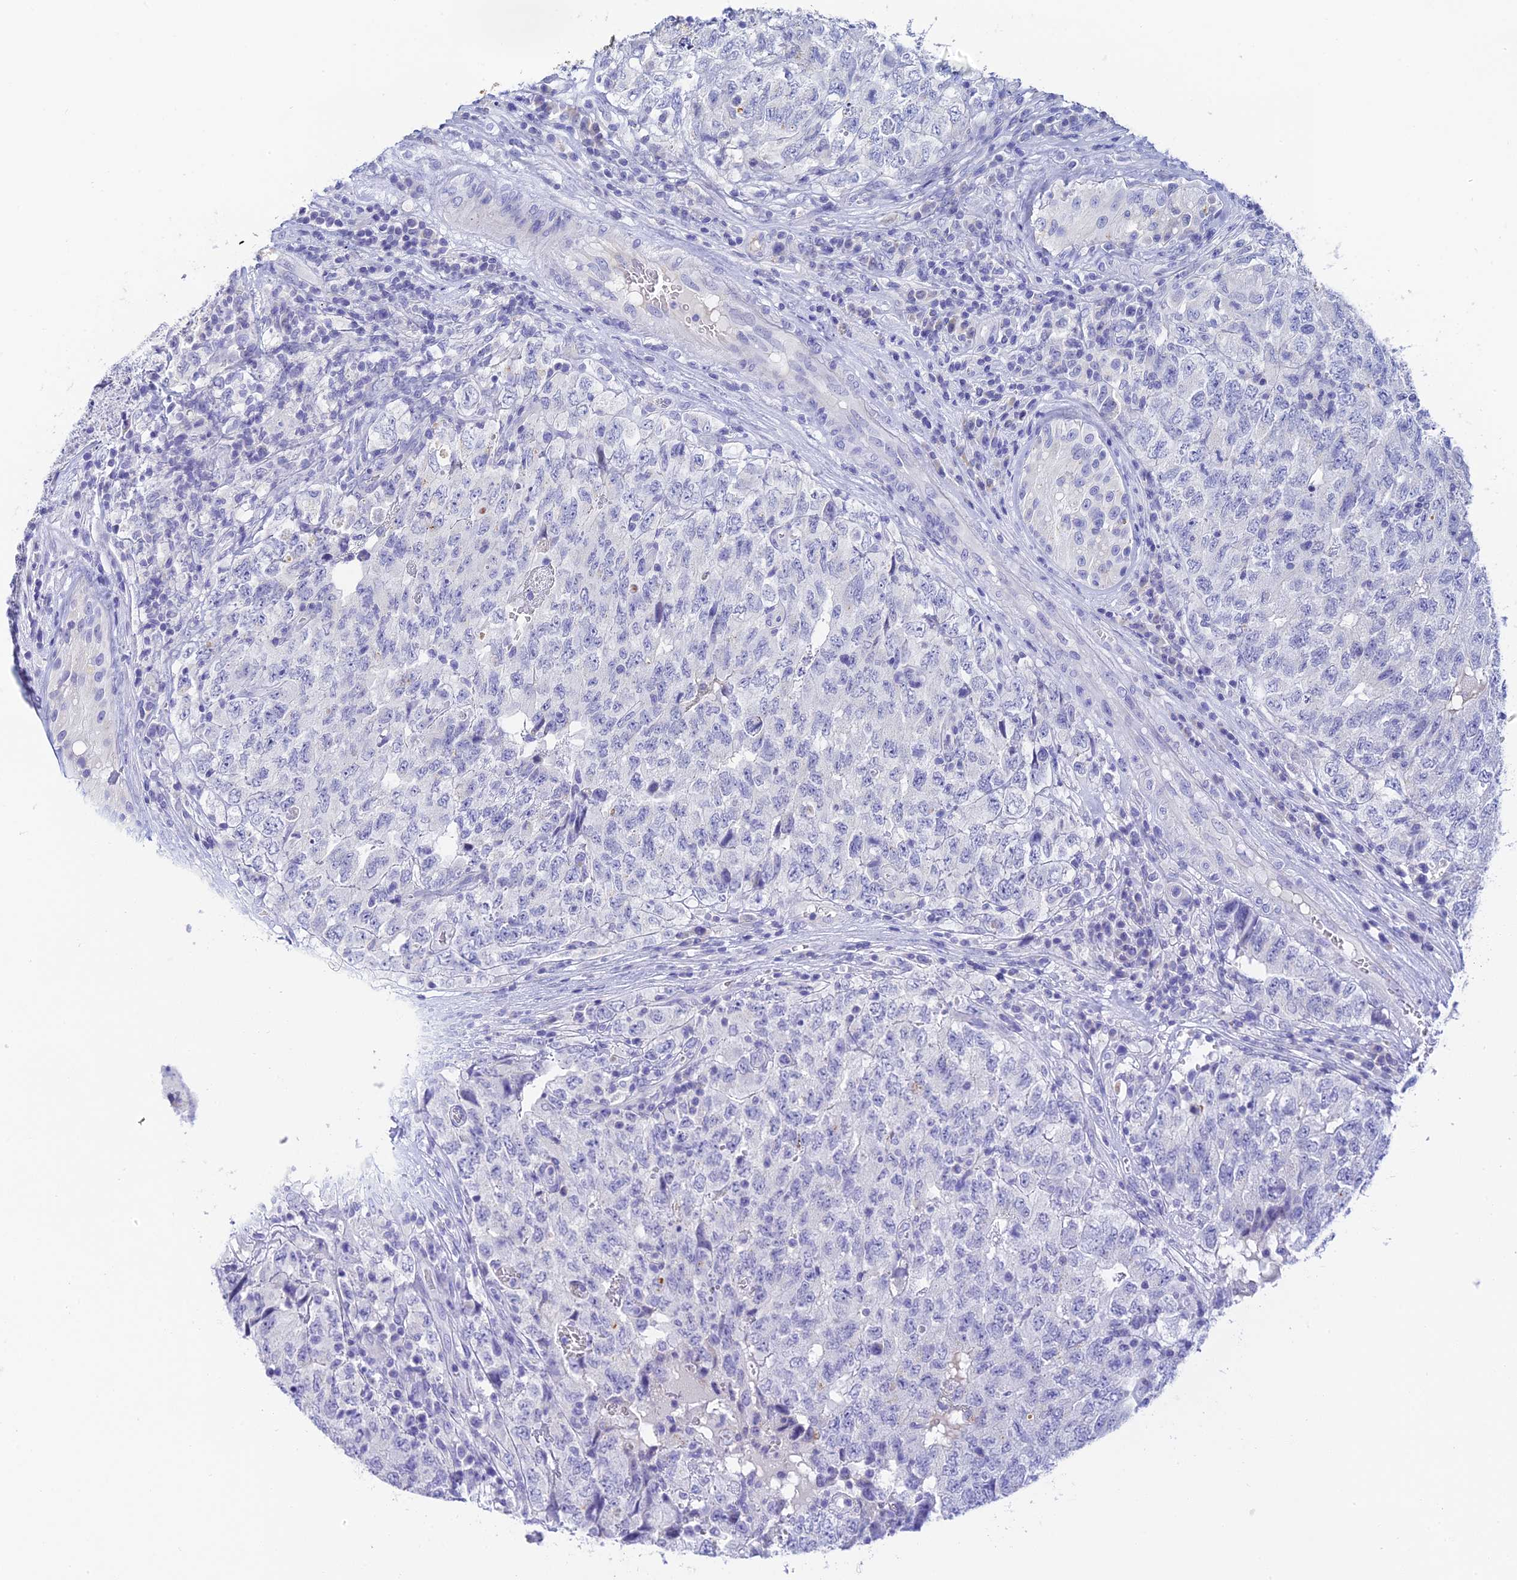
{"staining": {"intensity": "negative", "quantity": "none", "location": "none"}, "tissue": "testis cancer", "cell_type": "Tumor cells", "image_type": "cancer", "snomed": [{"axis": "morphology", "description": "Carcinoma, Embryonal, NOS"}, {"axis": "topography", "description": "Testis"}], "caption": "Immunohistochemistry (IHC) micrograph of embryonal carcinoma (testis) stained for a protein (brown), which reveals no positivity in tumor cells. The staining is performed using DAB (3,3'-diaminobenzidine) brown chromogen with nuclei counter-stained in using hematoxylin.", "gene": "C12orf29", "patient": {"sex": "male", "age": 34}}